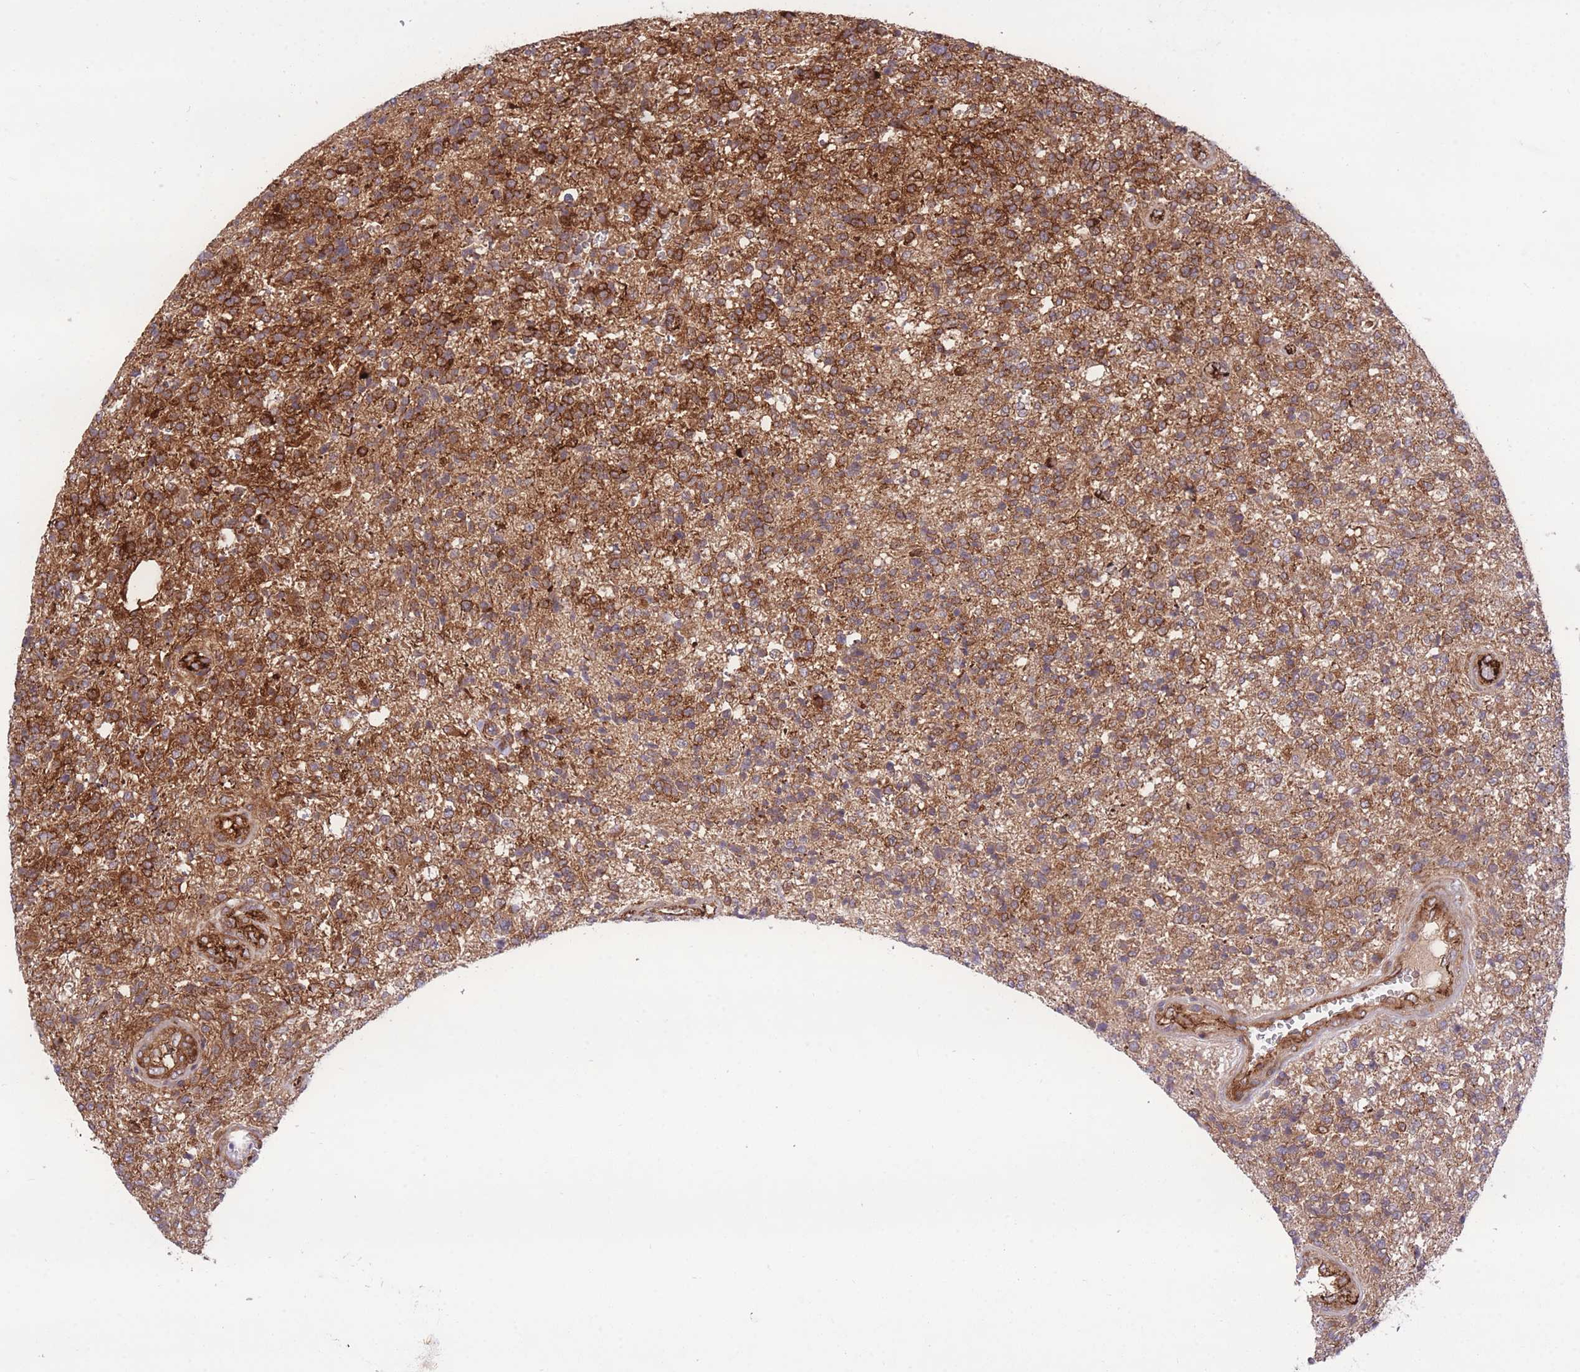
{"staining": {"intensity": "moderate", "quantity": ">75%", "location": "cytoplasmic/membranous"}, "tissue": "glioma", "cell_type": "Tumor cells", "image_type": "cancer", "snomed": [{"axis": "morphology", "description": "Glioma, malignant, High grade"}, {"axis": "topography", "description": "Brain"}], "caption": "DAB (3,3'-diaminobenzidine) immunohistochemical staining of human high-grade glioma (malignant) reveals moderate cytoplasmic/membranous protein positivity in about >75% of tumor cells.", "gene": "CISH", "patient": {"sex": "male", "age": 56}}